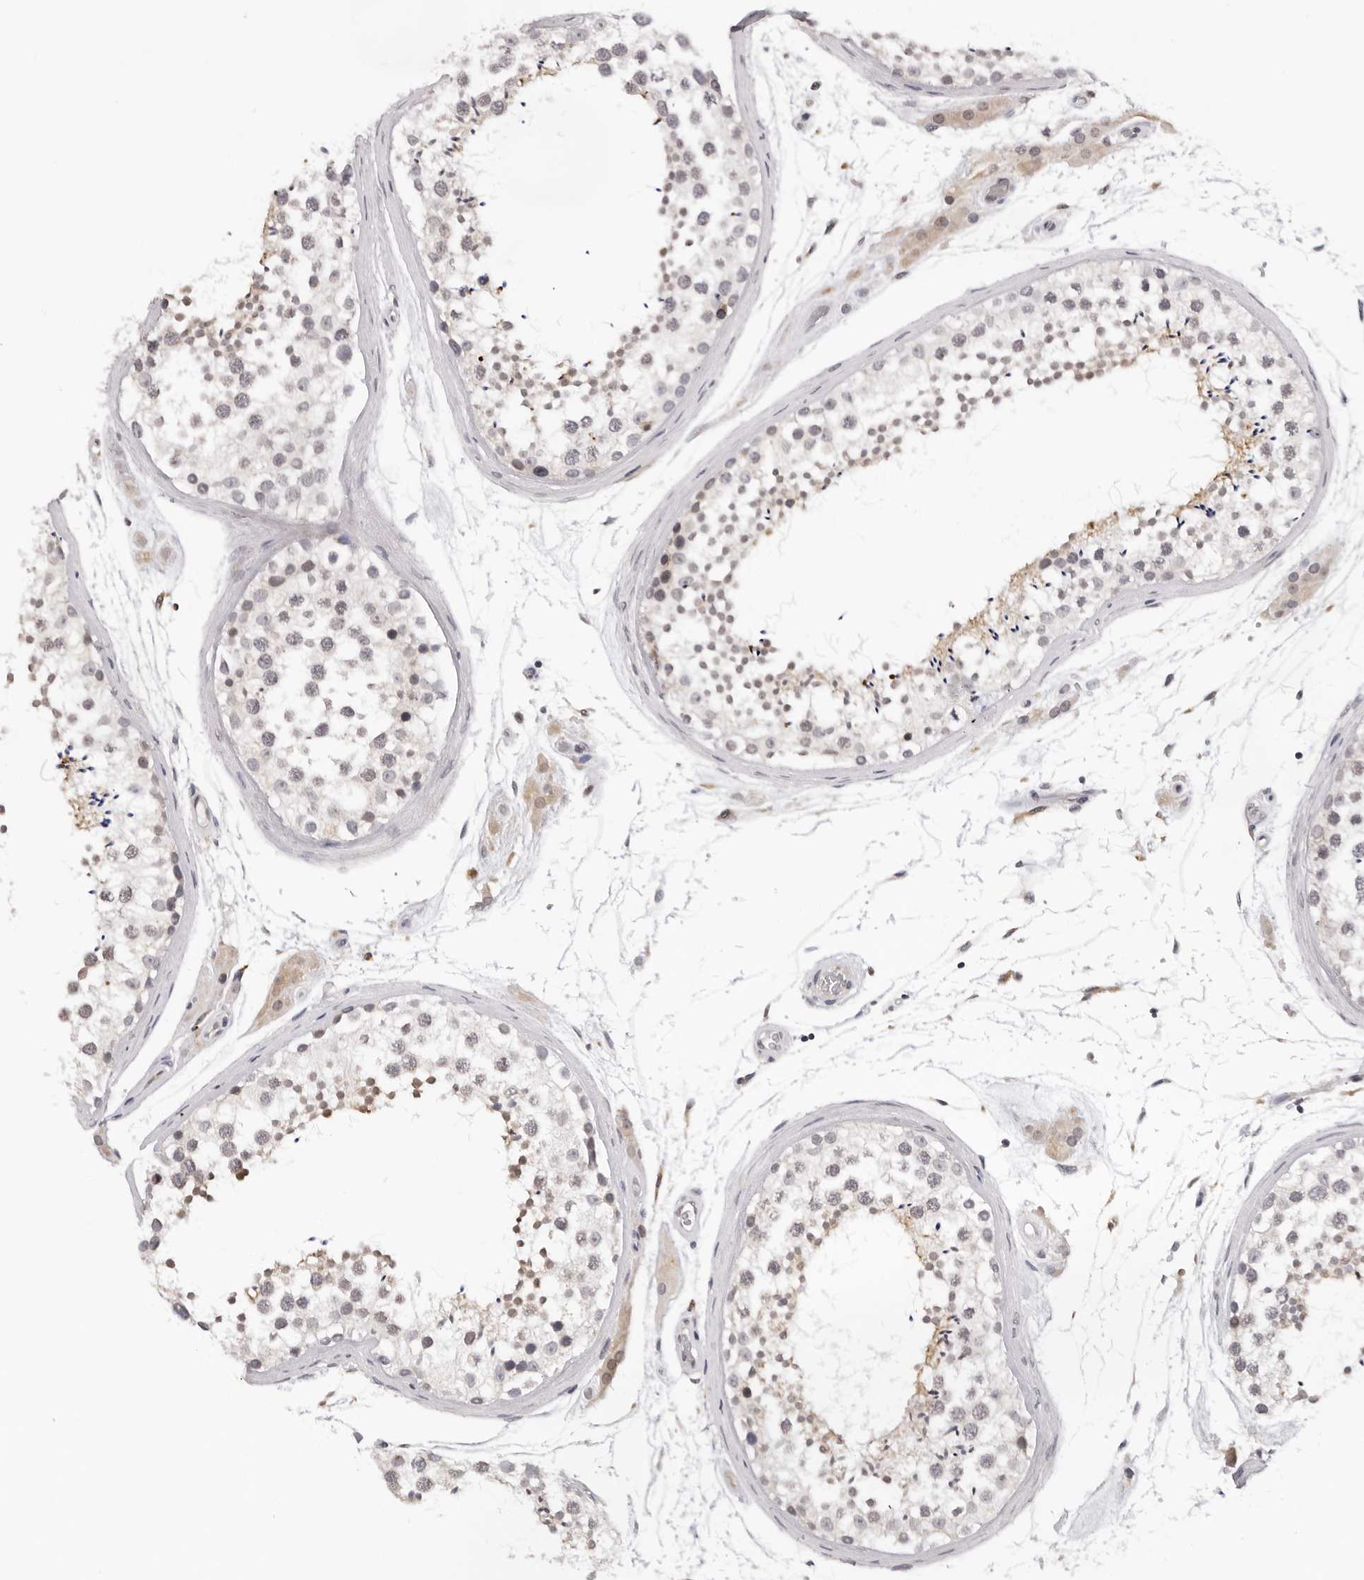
{"staining": {"intensity": "weak", "quantity": "<25%", "location": "cytoplasmic/membranous"}, "tissue": "testis", "cell_type": "Cells in seminiferous ducts", "image_type": "normal", "snomed": [{"axis": "morphology", "description": "Normal tissue, NOS"}, {"axis": "topography", "description": "Testis"}], "caption": "Immunohistochemistry photomicrograph of normal testis stained for a protein (brown), which shows no staining in cells in seminiferous ducts. The staining was performed using DAB to visualize the protein expression in brown, while the nuclei were stained in blue with hematoxylin (Magnification: 20x).", "gene": "IL17RA", "patient": {"sex": "male", "age": 46}}